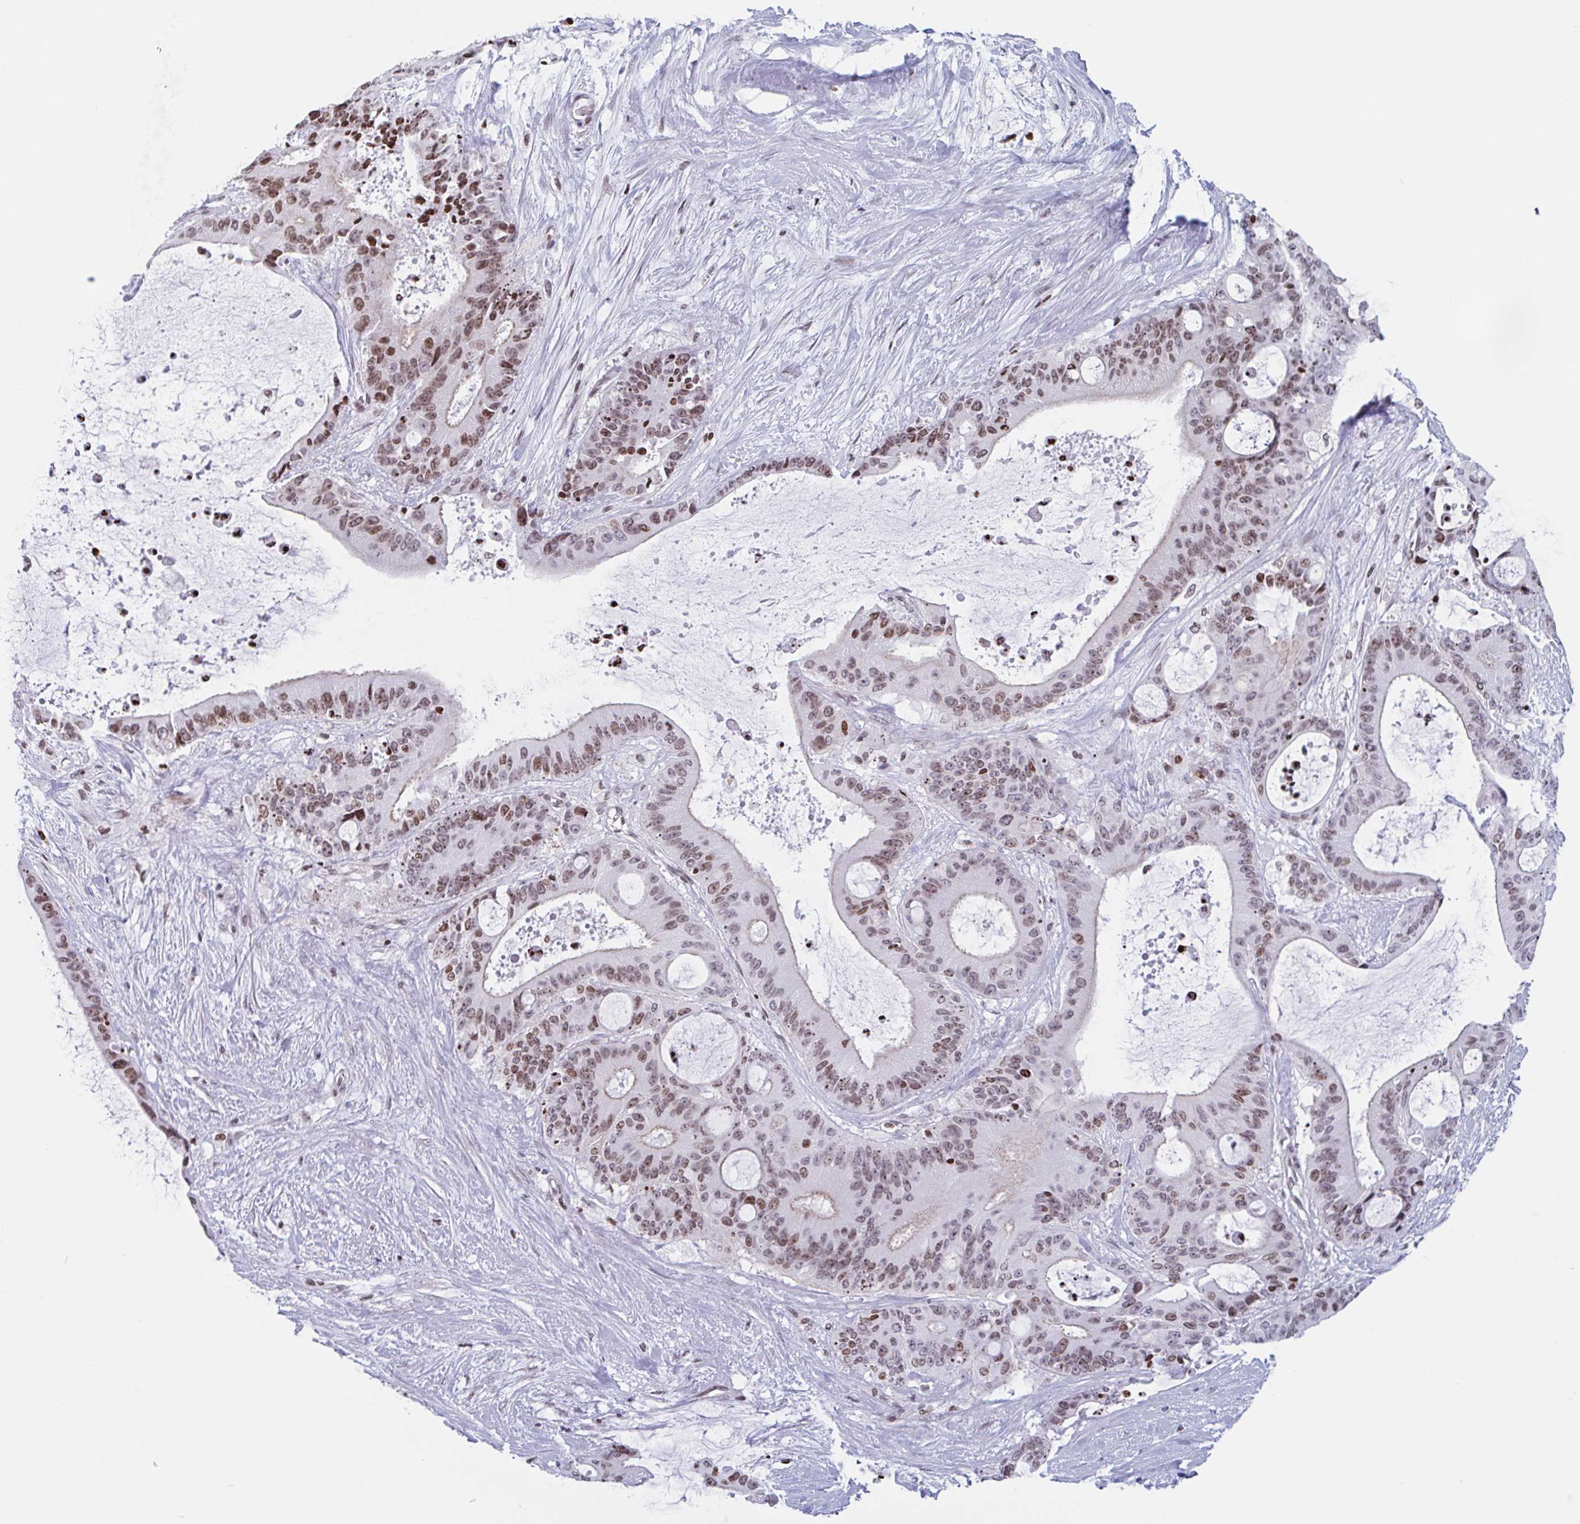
{"staining": {"intensity": "moderate", "quantity": ">75%", "location": "nuclear"}, "tissue": "liver cancer", "cell_type": "Tumor cells", "image_type": "cancer", "snomed": [{"axis": "morphology", "description": "Normal tissue, NOS"}, {"axis": "morphology", "description": "Cholangiocarcinoma"}, {"axis": "topography", "description": "Liver"}, {"axis": "topography", "description": "Peripheral nerve tissue"}], "caption": "The image reveals immunohistochemical staining of liver cancer (cholangiocarcinoma). There is moderate nuclear expression is identified in about >75% of tumor cells.", "gene": "NOL6", "patient": {"sex": "female", "age": 73}}